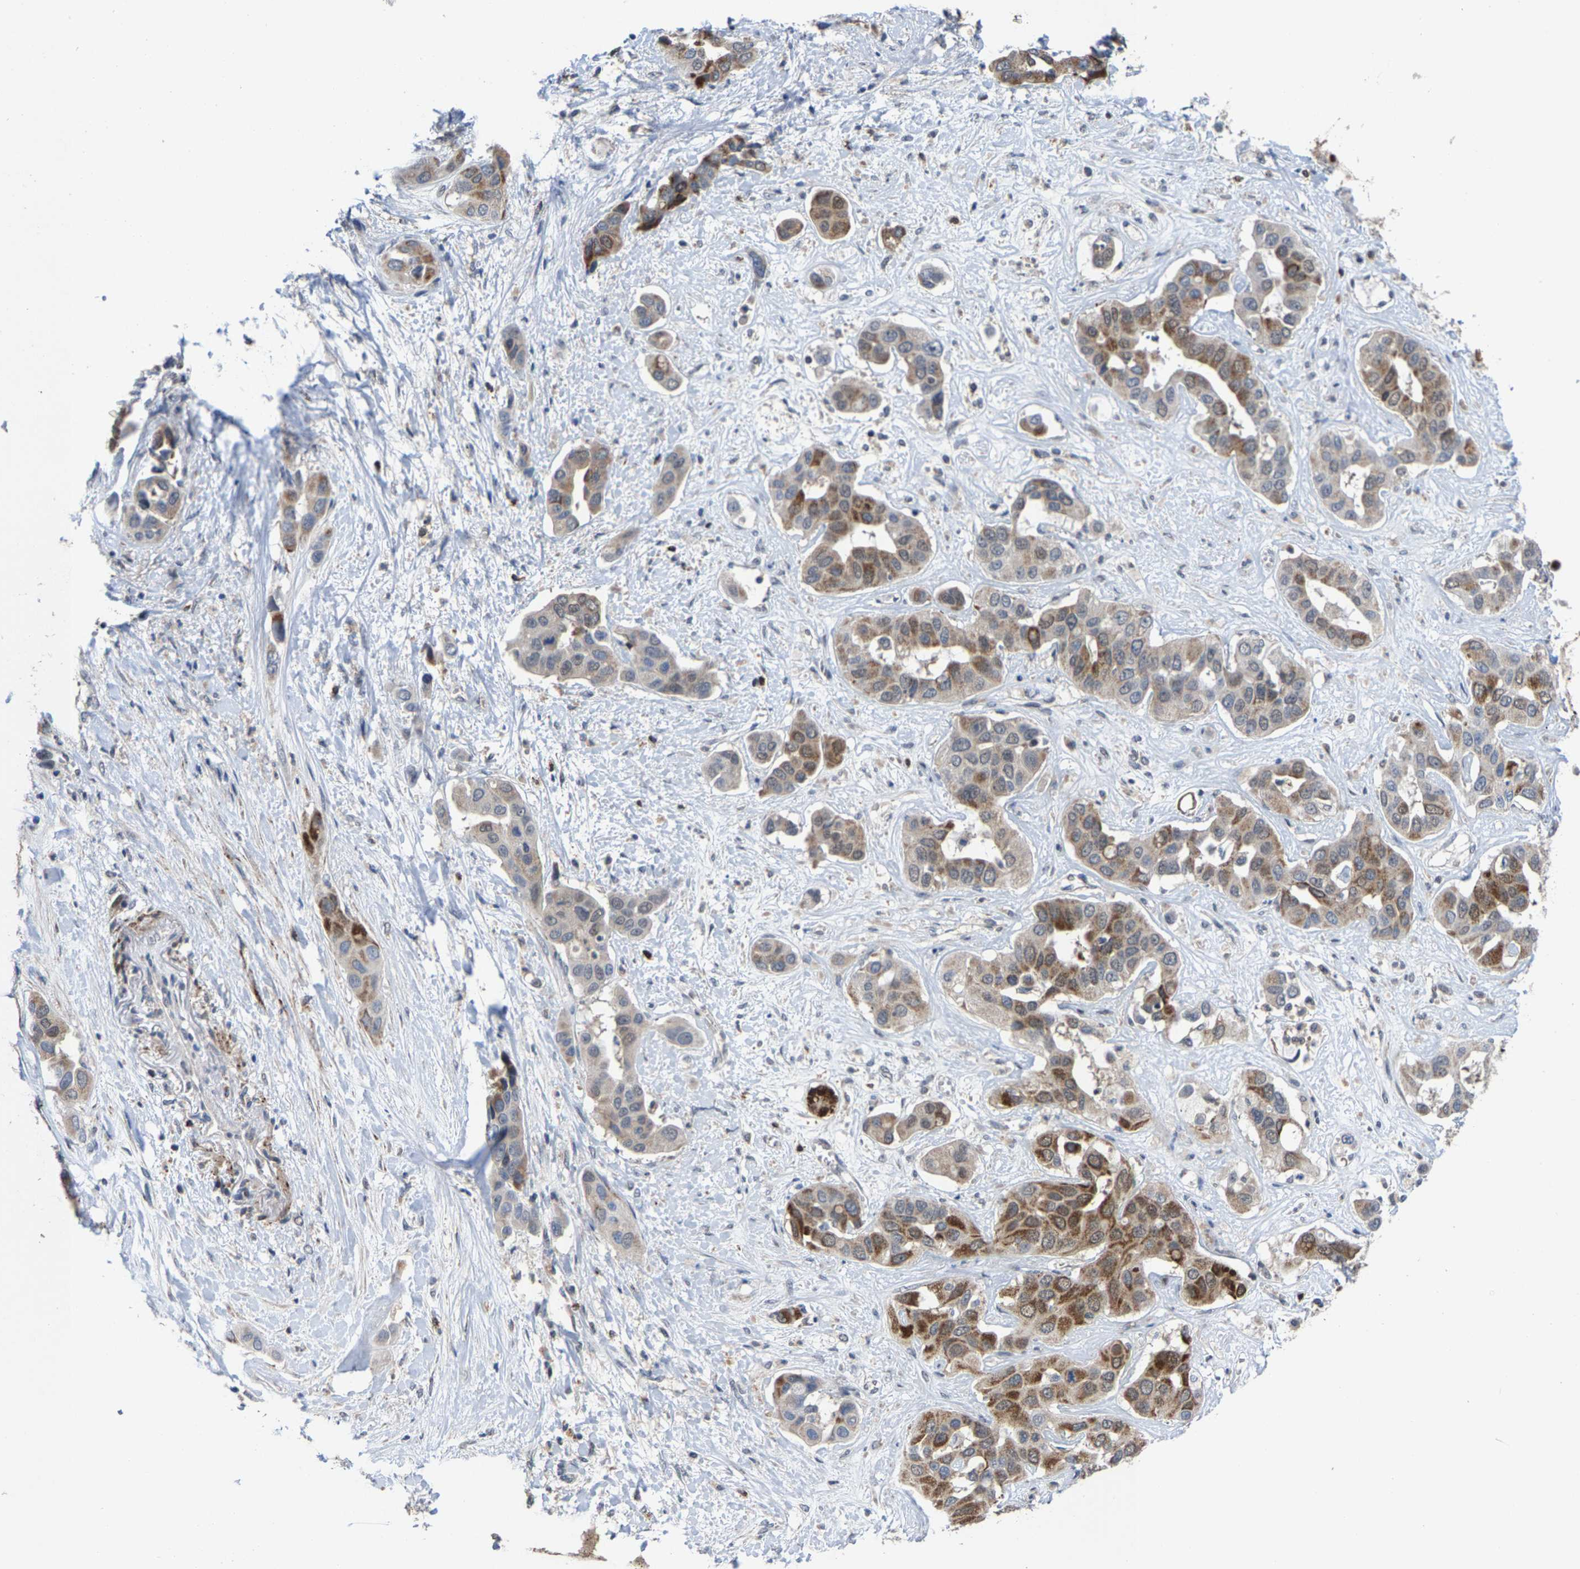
{"staining": {"intensity": "moderate", "quantity": ">75%", "location": "cytoplasmic/membranous"}, "tissue": "liver cancer", "cell_type": "Tumor cells", "image_type": "cancer", "snomed": [{"axis": "morphology", "description": "Cholangiocarcinoma"}, {"axis": "topography", "description": "Liver"}], "caption": "High-magnification brightfield microscopy of cholangiocarcinoma (liver) stained with DAB (brown) and counterstained with hematoxylin (blue). tumor cells exhibit moderate cytoplasmic/membranous expression is present in about>75% of cells.", "gene": "TDRKH", "patient": {"sex": "female", "age": 52}}